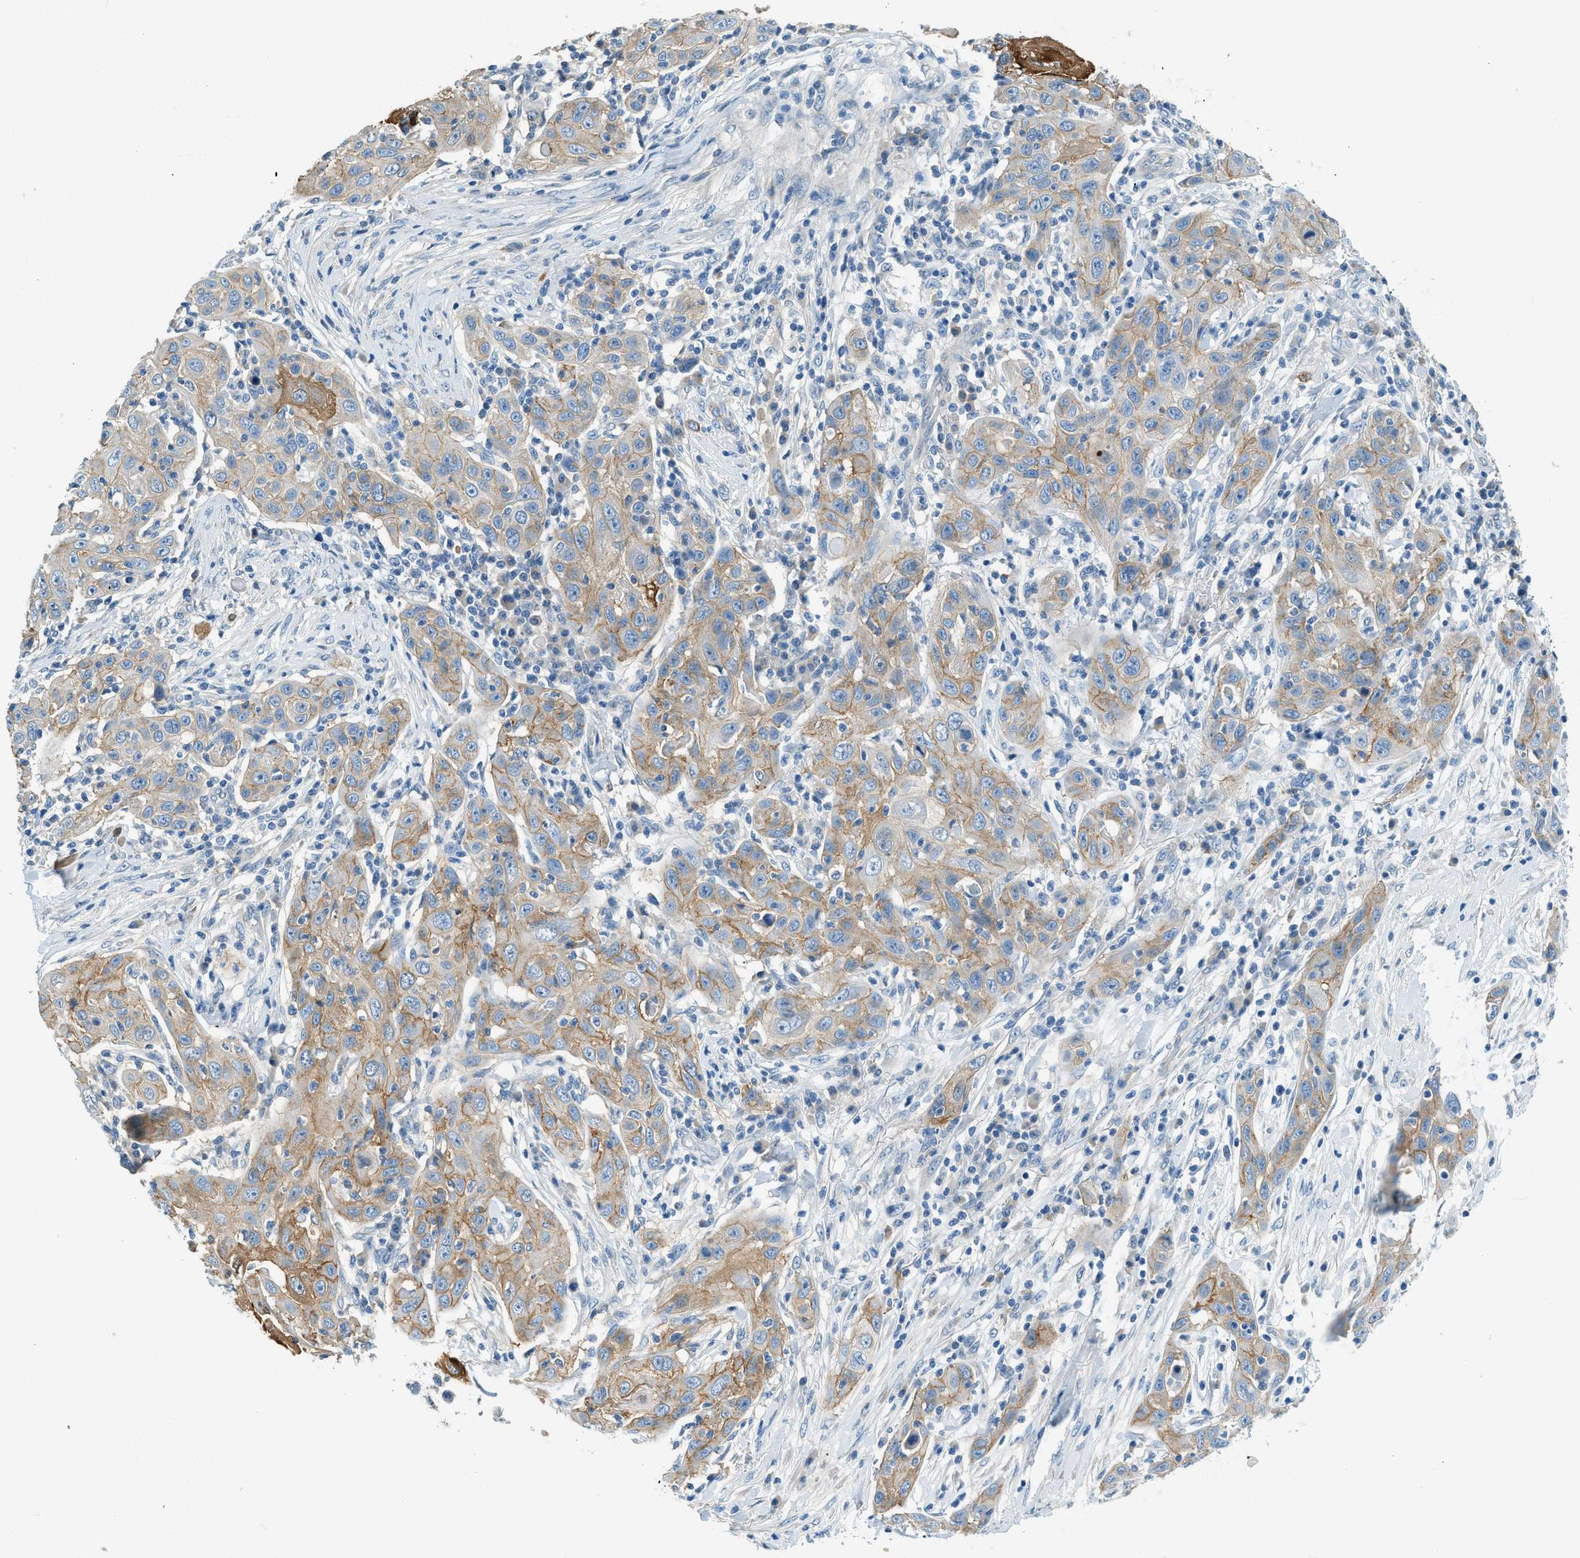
{"staining": {"intensity": "weak", "quantity": "25%-75%", "location": "cytoplasmic/membranous"}, "tissue": "skin cancer", "cell_type": "Tumor cells", "image_type": "cancer", "snomed": [{"axis": "morphology", "description": "Squamous cell carcinoma, NOS"}, {"axis": "topography", "description": "Skin"}], "caption": "Skin cancer (squamous cell carcinoma) tissue exhibits weak cytoplasmic/membranous staining in about 25%-75% of tumor cells, visualized by immunohistochemistry.", "gene": "ZNF367", "patient": {"sex": "female", "age": 88}}